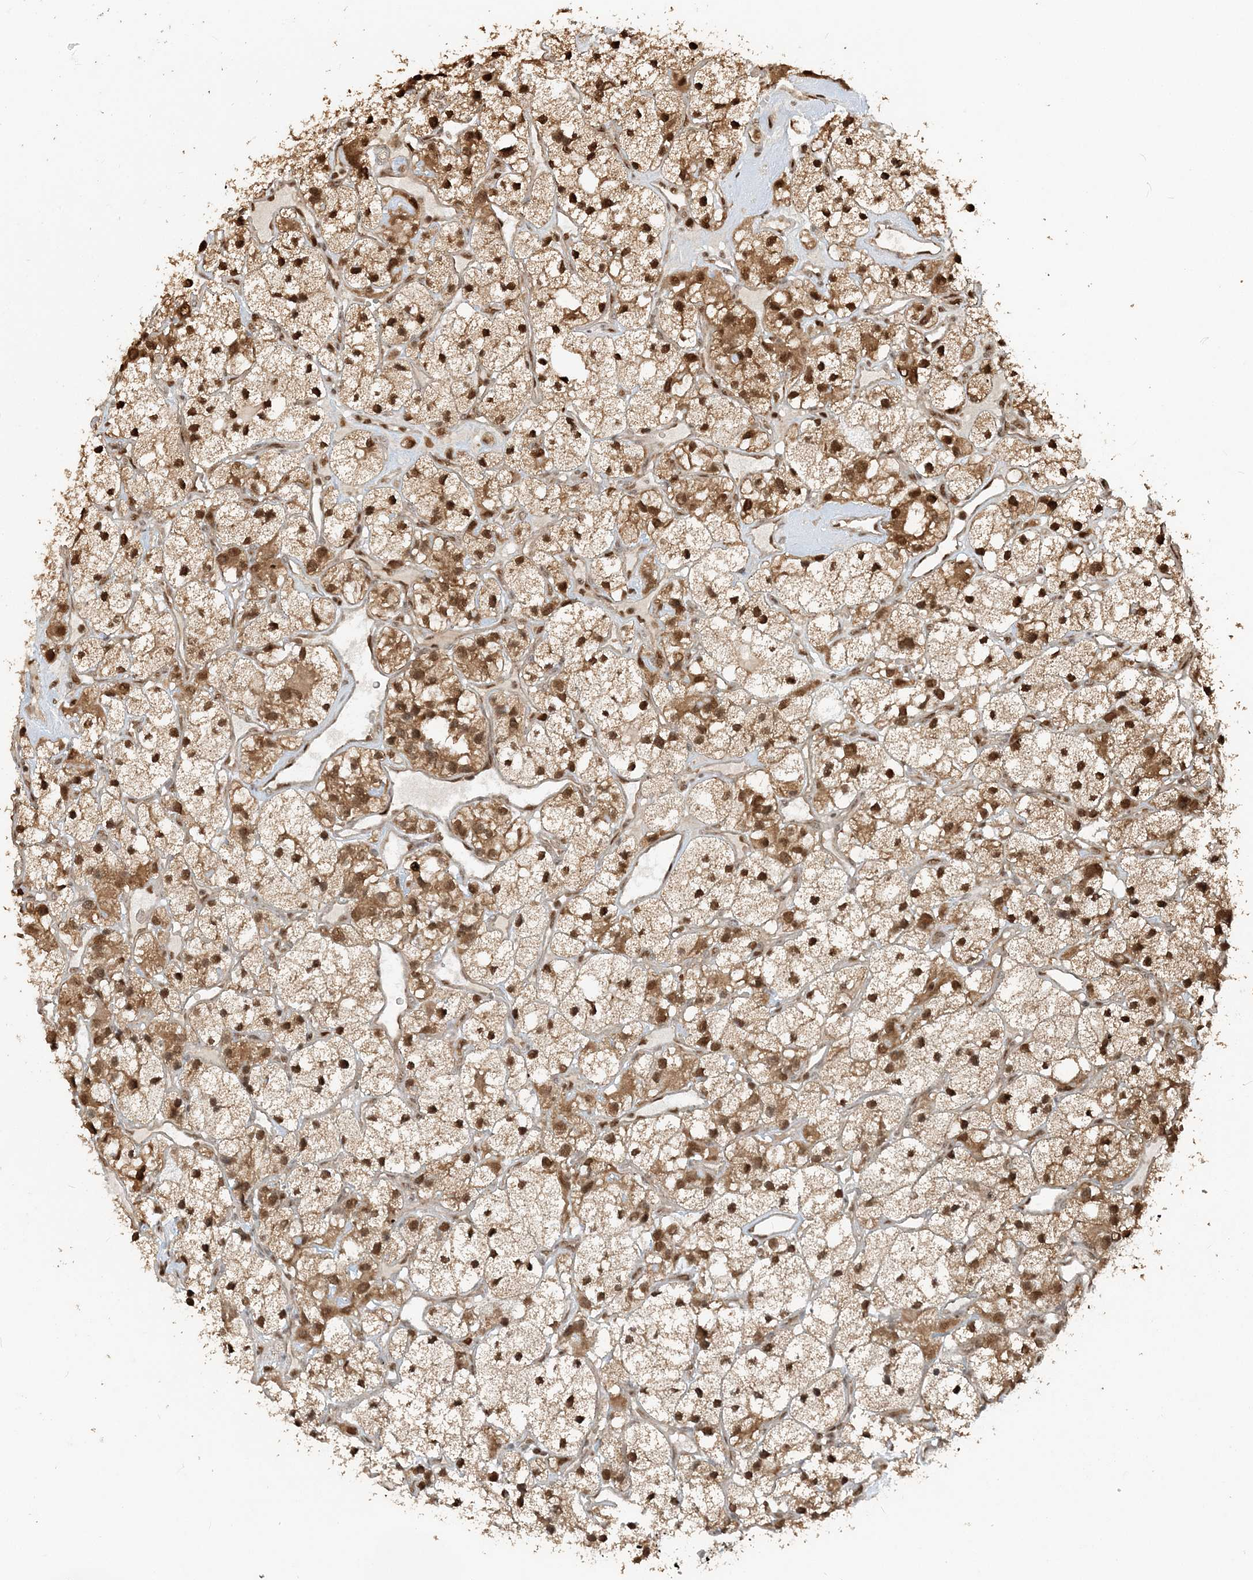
{"staining": {"intensity": "strong", "quantity": ">75%", "location": "cytoplasmic/membranous,nuclear"}, "tissue": "renal cancer", "cell_type": "Tumor cells", "image_type": "cancer", "snomed": [{"axis": "morphology", "description": "Adenocarcinoma, NOS"}, {"axis": "topography", "description": "Kidney"}], "caption": "DAB (3,3'-diaminobenzidine) immunohistochemical staining of human renal adenocarcinoma demonstrates strong cytoplasmic/membranous and nuclear protein staining in about >75% of tumor cells. (brown staining indicates protein expression, while blue staining denotes nuclei).", "gene": "ARHGAP35", "patient": {"sex": "female", "age": 57}}